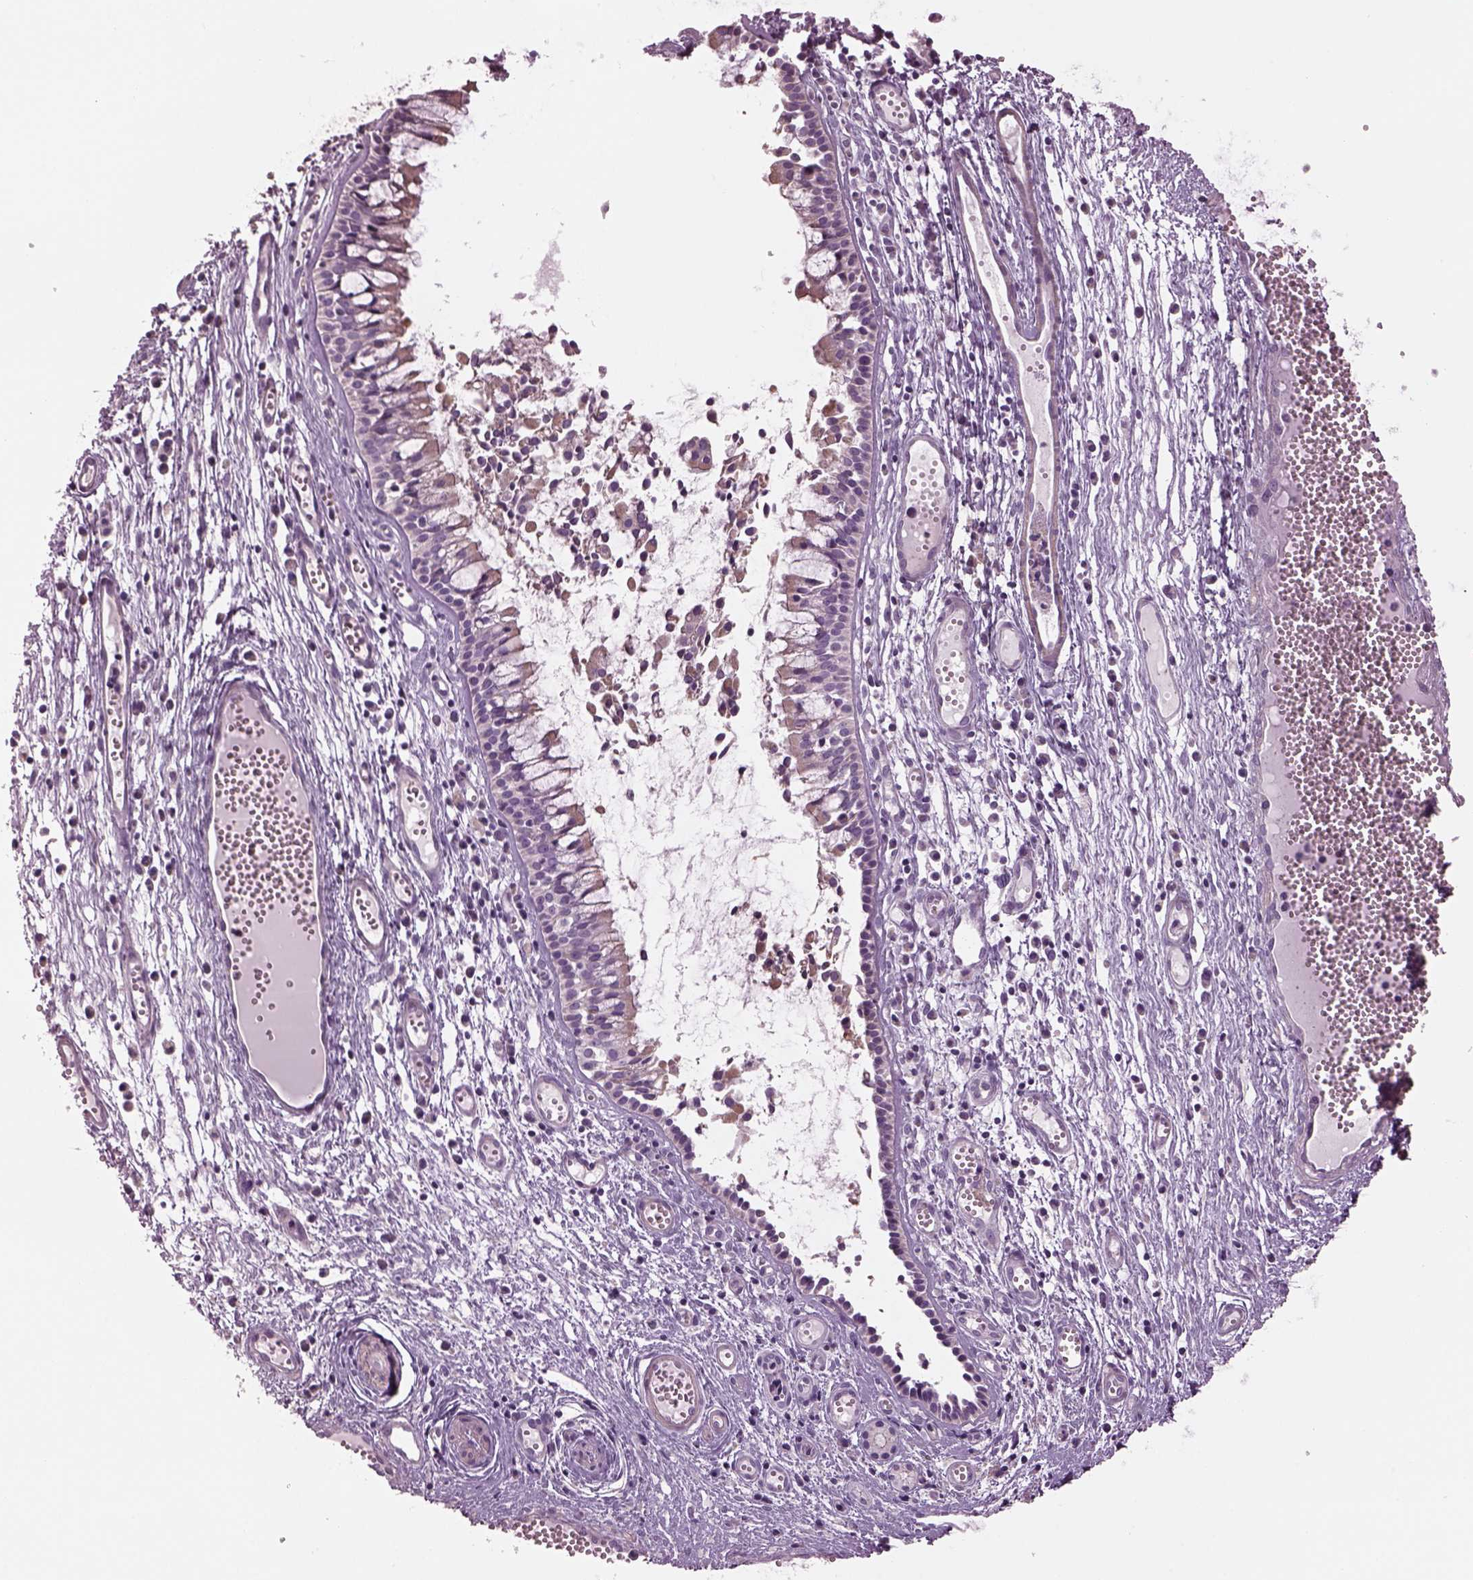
{"staining": {"intensity": "negative", "quantity": "none", "location": "none"}, "tissue": "nasopharynx", "cell_type": "Respiratory epithelial cells", "image_type": "normal", "snomed": [{"axis": "morphology", "description": "Normal tissue, NOS"}, {"axis": "topography", "description": "Nasopharynx"}], "caption": "Immunohistochemical staining of benign nasopharynx shows no significant positivity in respiratory epithelial cells. The staining was performed using DAB to visualize the protein expression in brown, while the nuclei were stained in blue with hematoxylin (Magnification: 20x).", "gene": "SPATA7", "patient": {"sex": "male", "age": 31}}